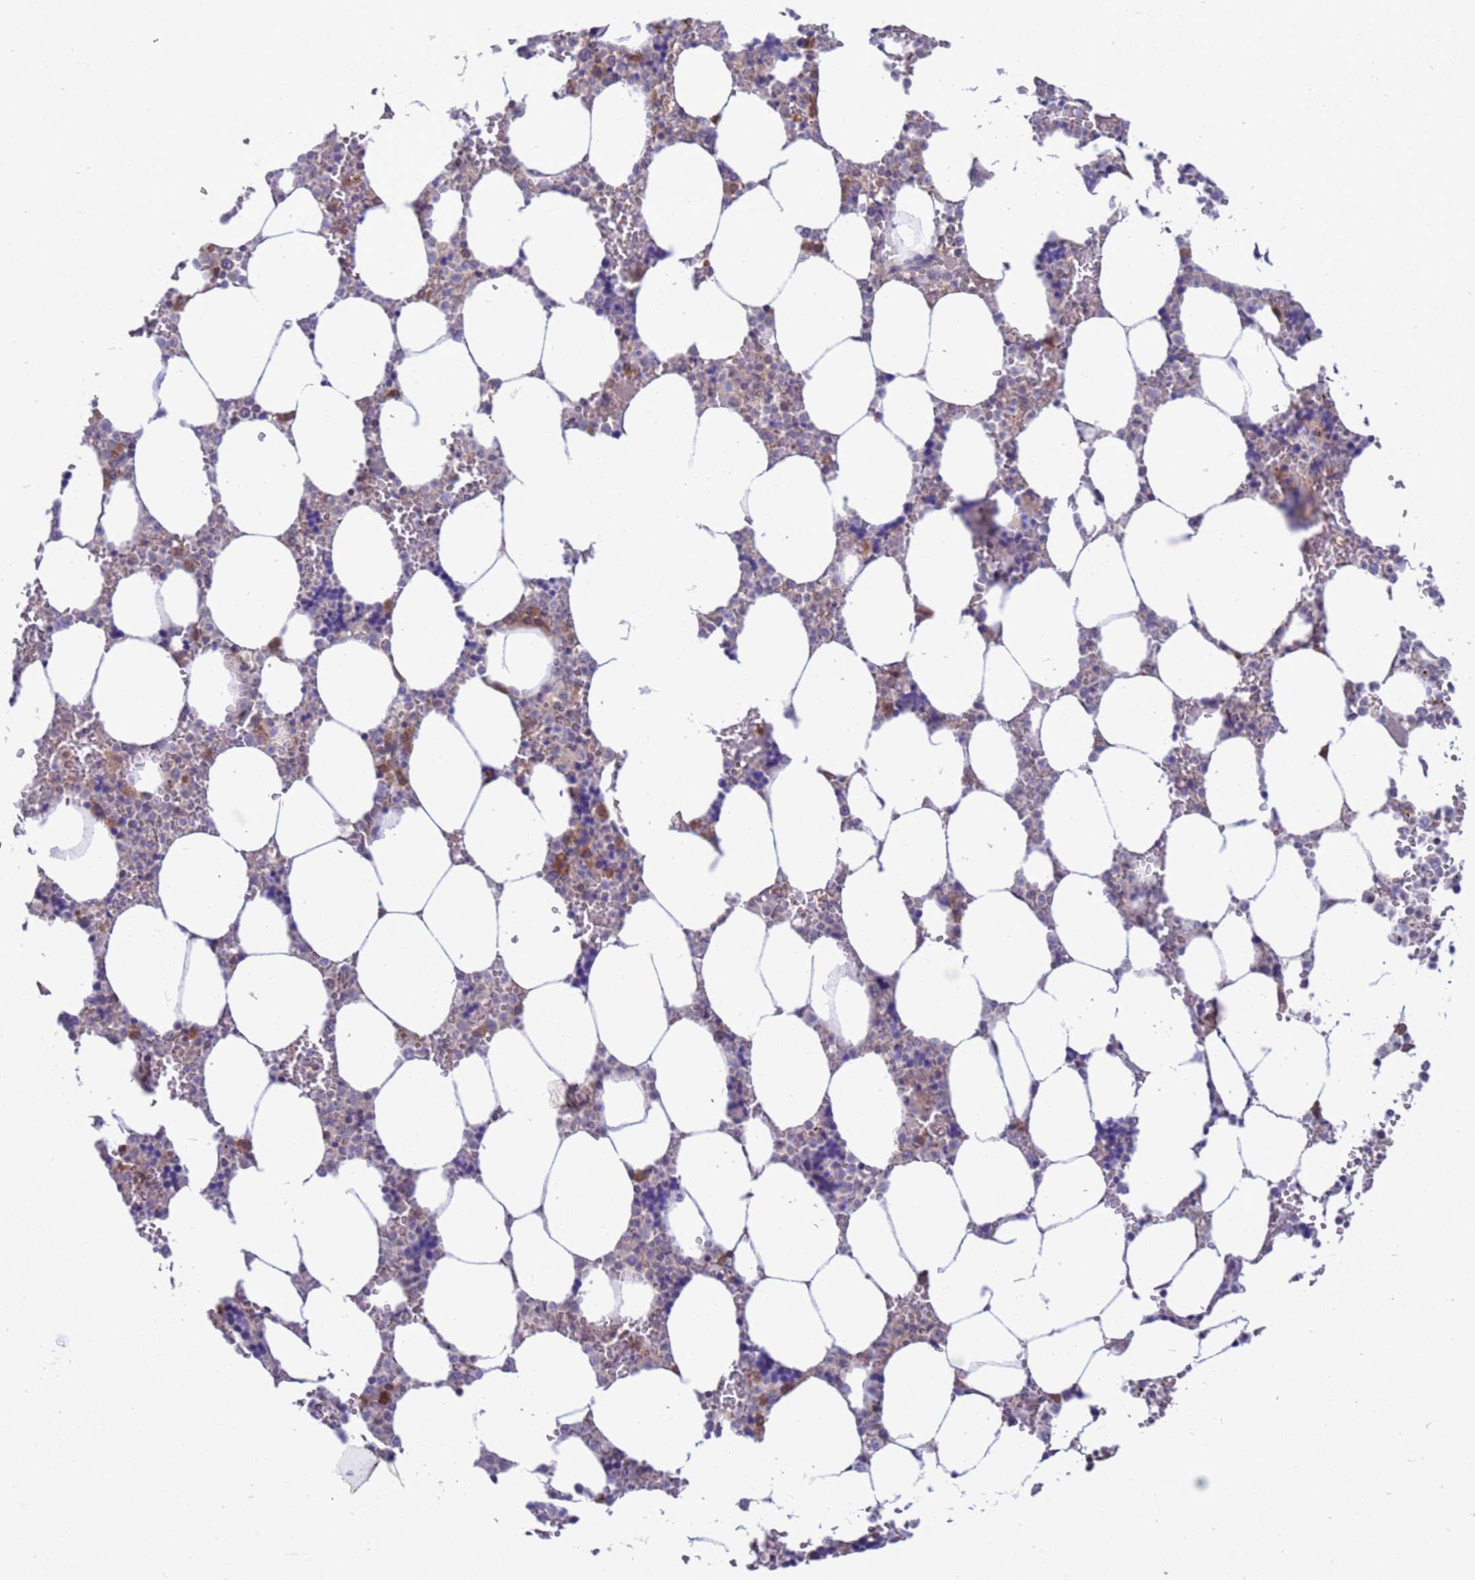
{"staining": {"intensity": "weak", "quantity": "<25%", "location": "cytoplasmic/membranous"}, "tissue": "bone marrow", "cell_type": "Hematopoietic cells", "image_type": "normal", "snomed": [{"axis": "morphology", "description": "Normal tissue, NOS"}, {"axis": "topography", "description": "Bone marrow"}], "caption": "This is an IHC photomicrograph of normal human bone marrow. There is no staining in hematopoietic cells.", "gene": "ZNF461", "patient": {"sex": "male", "age": 64}}